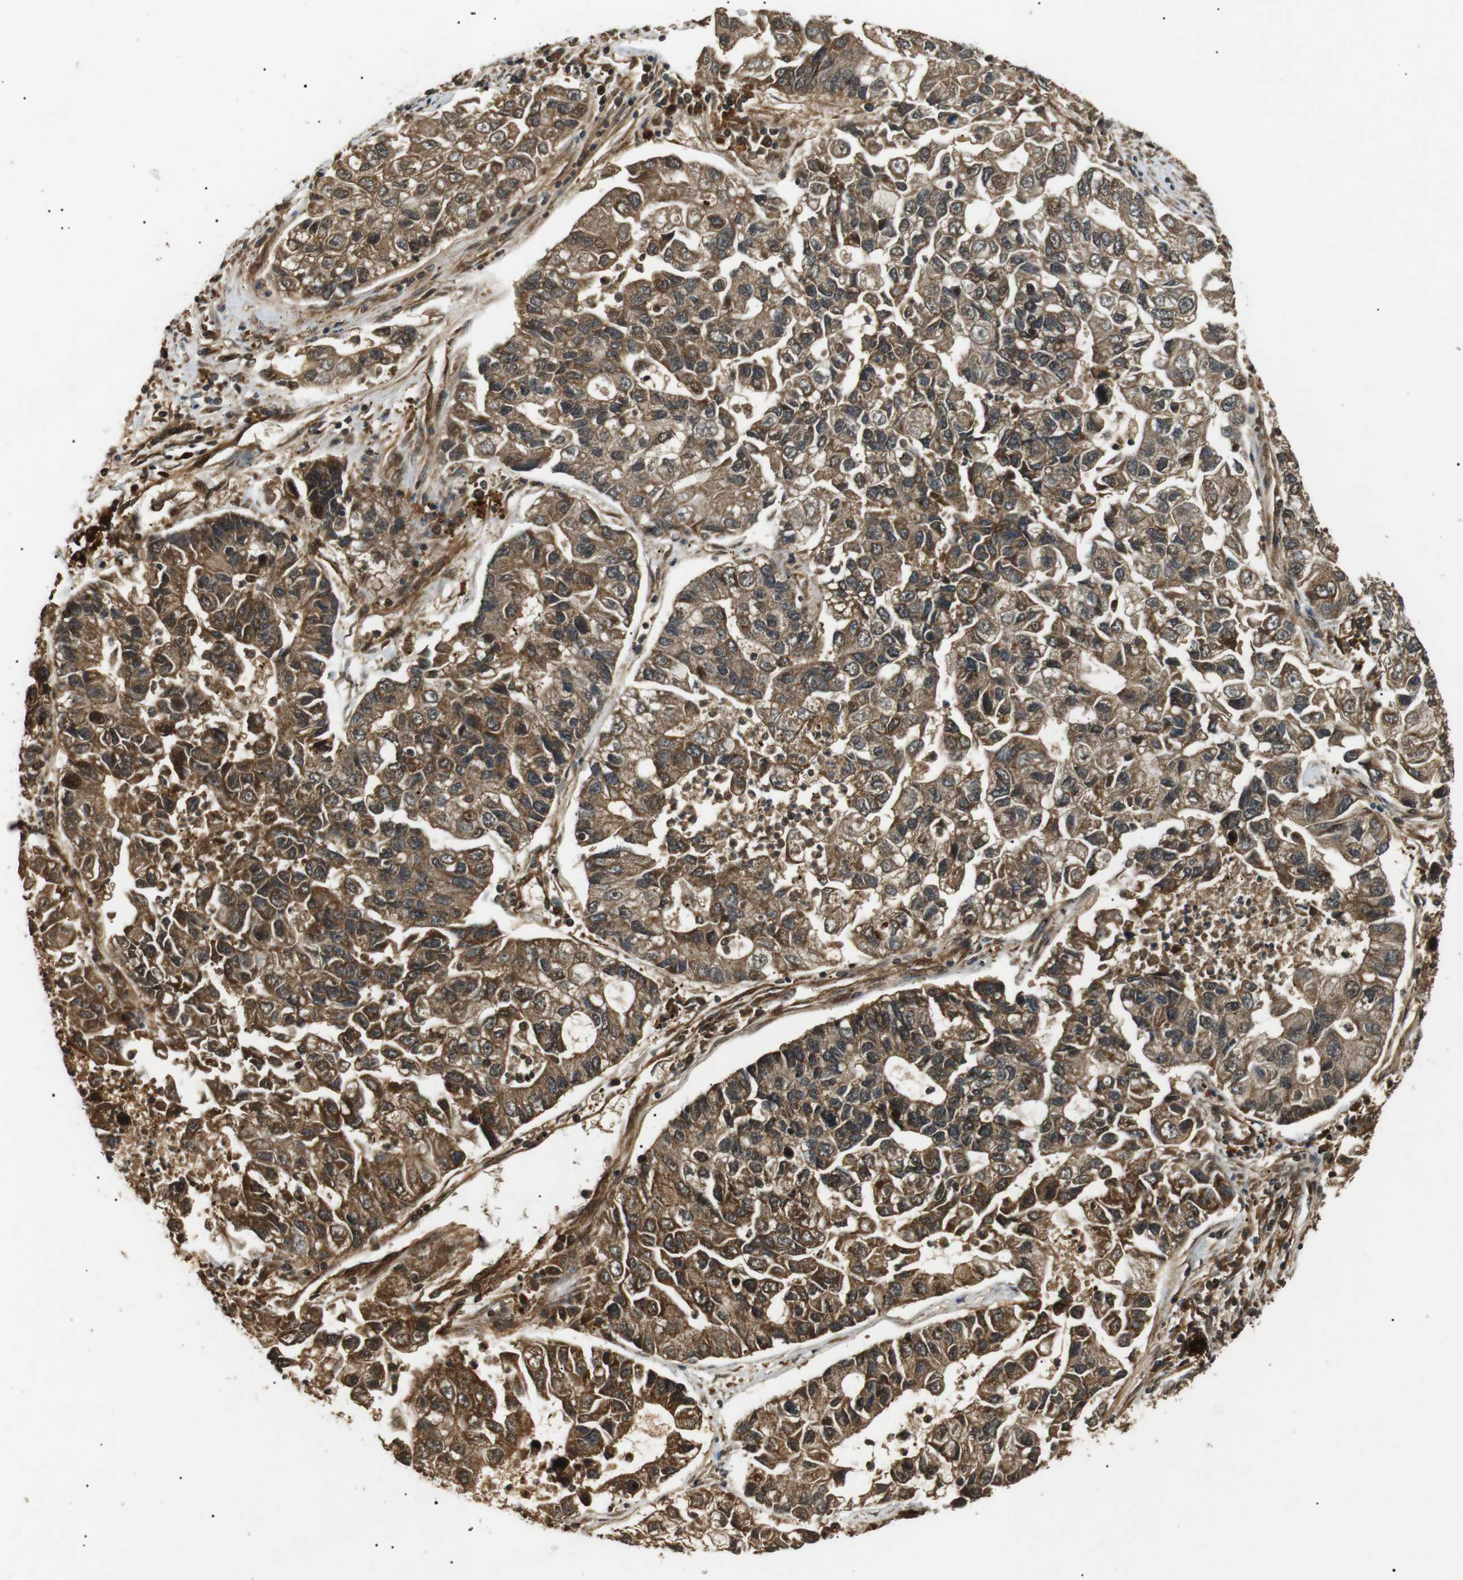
{"staining": {"intensity": "moderate", "quantity": ">75%", "location": "cytoplasmic/membranous"}, "tissue": "lung cancer", "cell_type": "Tumor cells", "image_type": "cancer", "snomed": [{"axis": "morphology", "description": "Adenocarcinoma, NOS"}, {"axis": "topography", "description": "Lung"}], "caption": "Human adenocarcinoma (lung) stained with a protein marker reveals moderate staining in tumor cells.", "gene": "TBC1D15", "patient": {"sex": "female", "age": 51}}